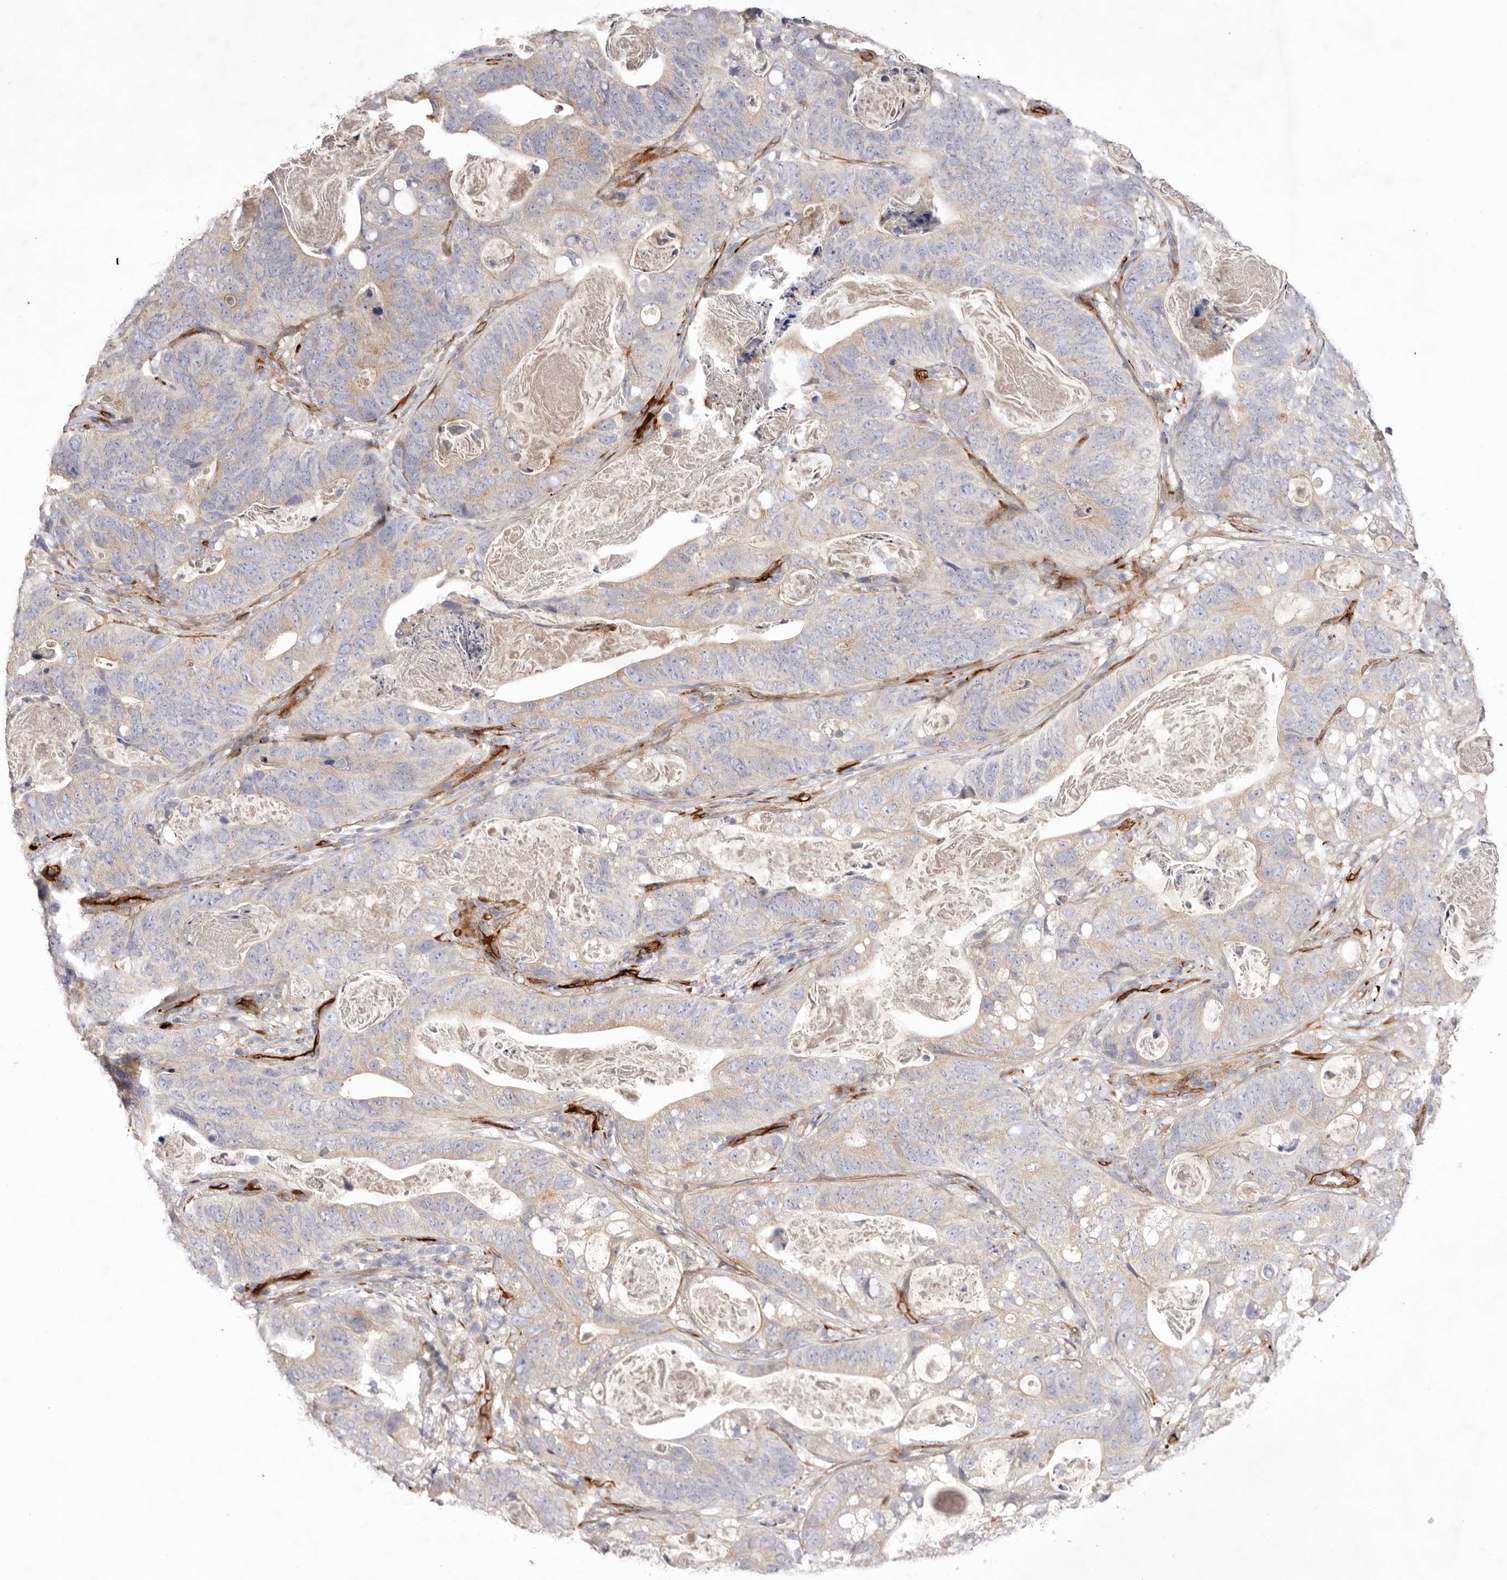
{"staining": {"intensity": "weak", "quantity": "25%-75%", "location": "cytoplasmic/membranous"}, "tissue": "stomach cancer", "cell_type": "Tumor cells", "image_type": "cancer", "snomed": [{"axis": "morphology", "description": "Normal tissue, NOS"}, {"axis": "morphology", "description": "Adenocarcinoma, NOS"}, {"axis": "topography", "description": "Stomach"}], "caption": "Stomach adenocarcinoma was stained to show a protein in brown. There is low levels of weak cytoplasmic/membranous positivity in approximately 25%-75% of tumor cells.", "gene": "LRRC66", "patient": {"sex": "female", "age": 89}}